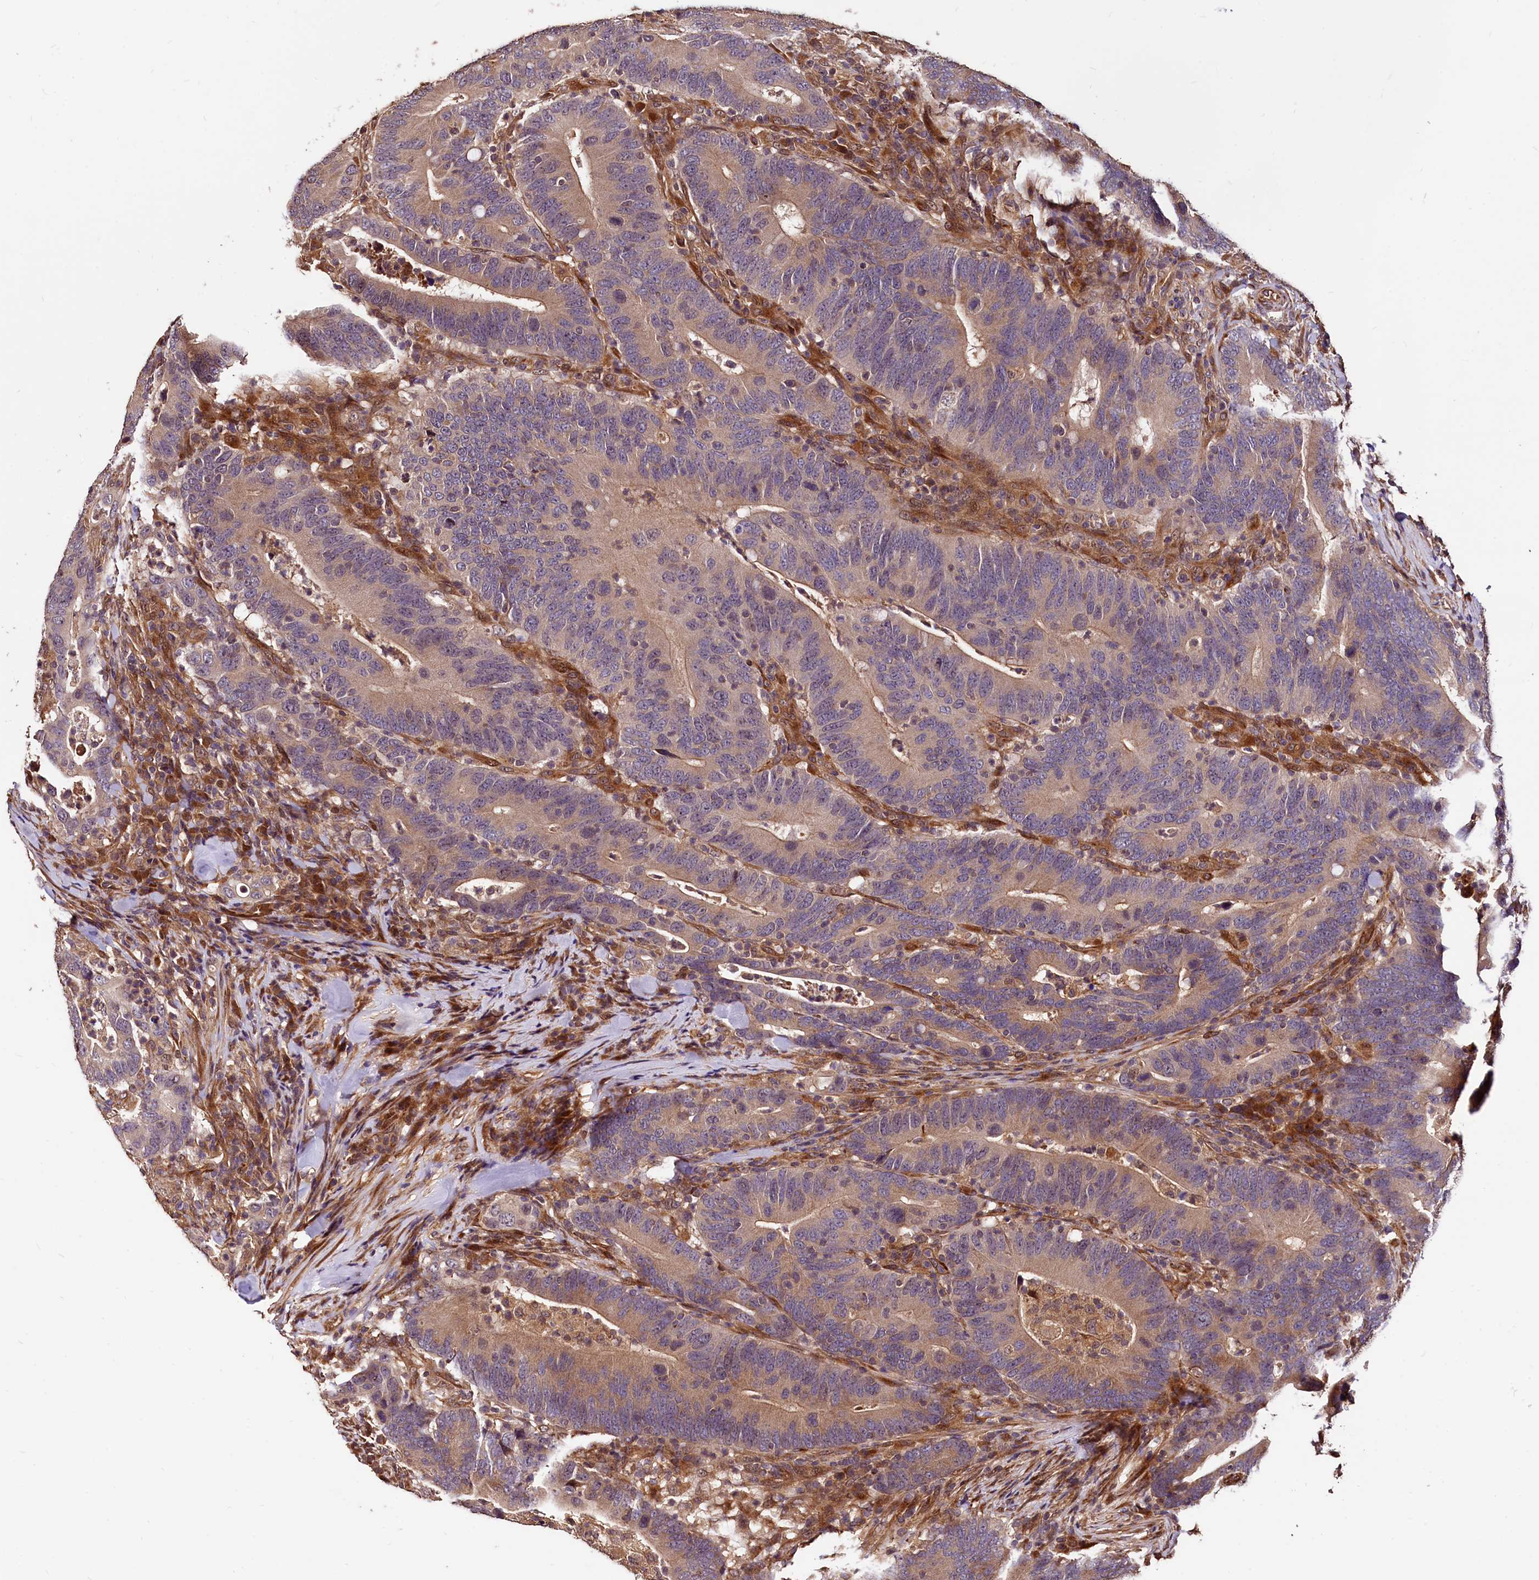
{"staining": {"intensity": "weak", "quantity": "25%-75%", "location": "cytoplasmic/membranous"}, "tissue": "colorectal cancer", "cell_type": "Tumor cells", "image_type": "cancer", "snomed": [{"axis": "morphology", "description": "Adenocarcinoma, NOS"}, {"axis": "topography", "description": "Colon"}], "caption": "IHC micrograph of neoplastic tissue: human colorectal adenocarcinoma stained using immunohistochemistry (IHC) displays low levels of weak protein expression localized specifically in the cytoplasmic/membranous of tumor cells, appearing as a cytoplasmic/membranous brown color.", "gene": "TBCEL", "patient": {"sex": "female", "age": 66}}